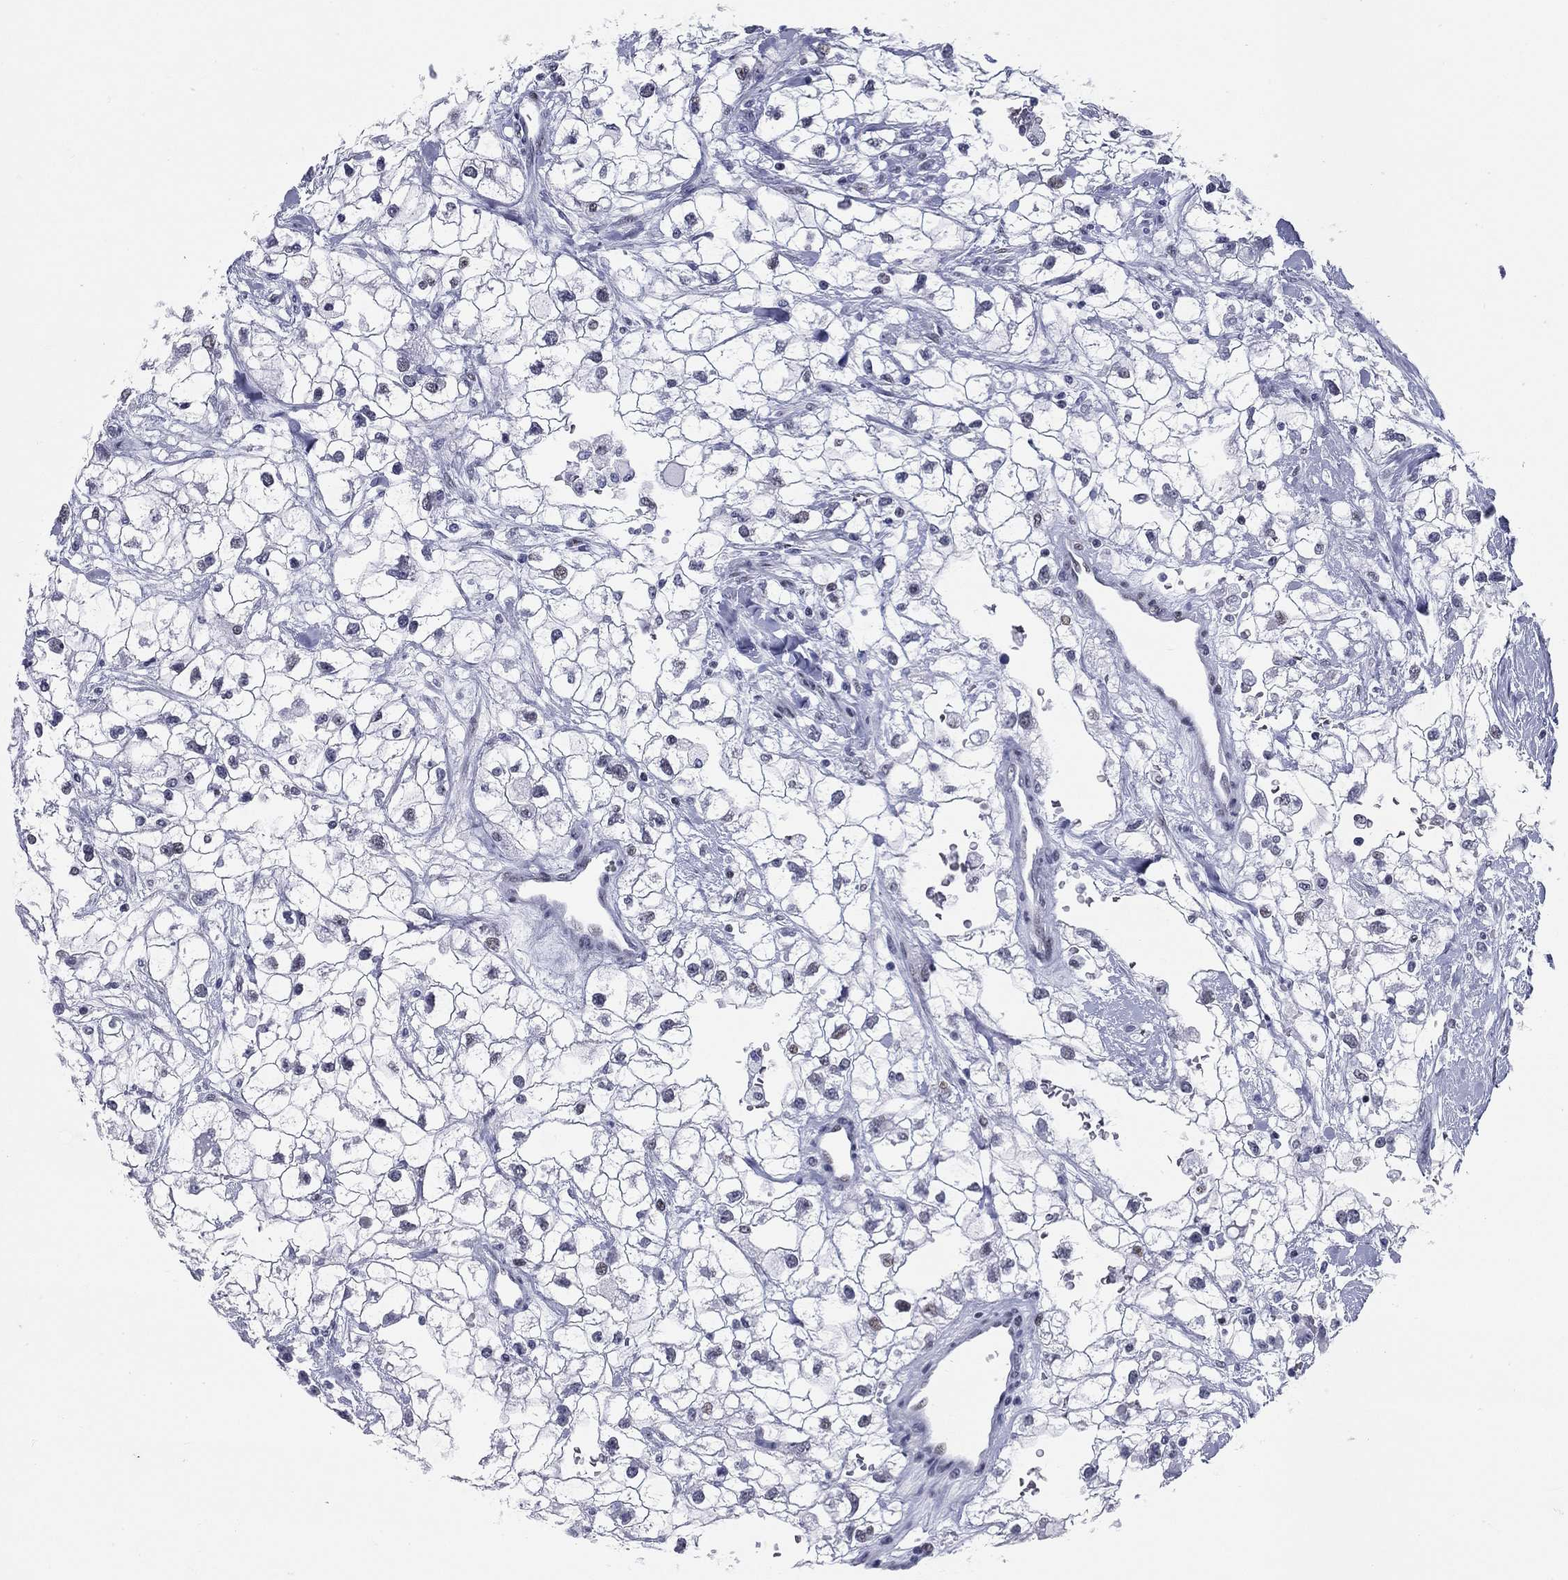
{"staining": {"intensity": "negative", "quantity": "none", "location": "none"}, "tissue": "renal cancer", "cell_type": "Tumor cells", "image_type": "cancer", "snomed": [{"axis": "morphology", "description": "Adenocarcinoma, NOS"}, {"axis": "topography", "description": "Kidney"}], "caption": "High magnification brightfield microscopy of renal adenocarcinoma stained with DAB (3,3'-diaminobenzidine) (brown) and counterstained with hematoxylin (blue): tumor cells show no significant staining.", "gene": "ASF1B", "patient": {"sex": "male", "age": 59}}